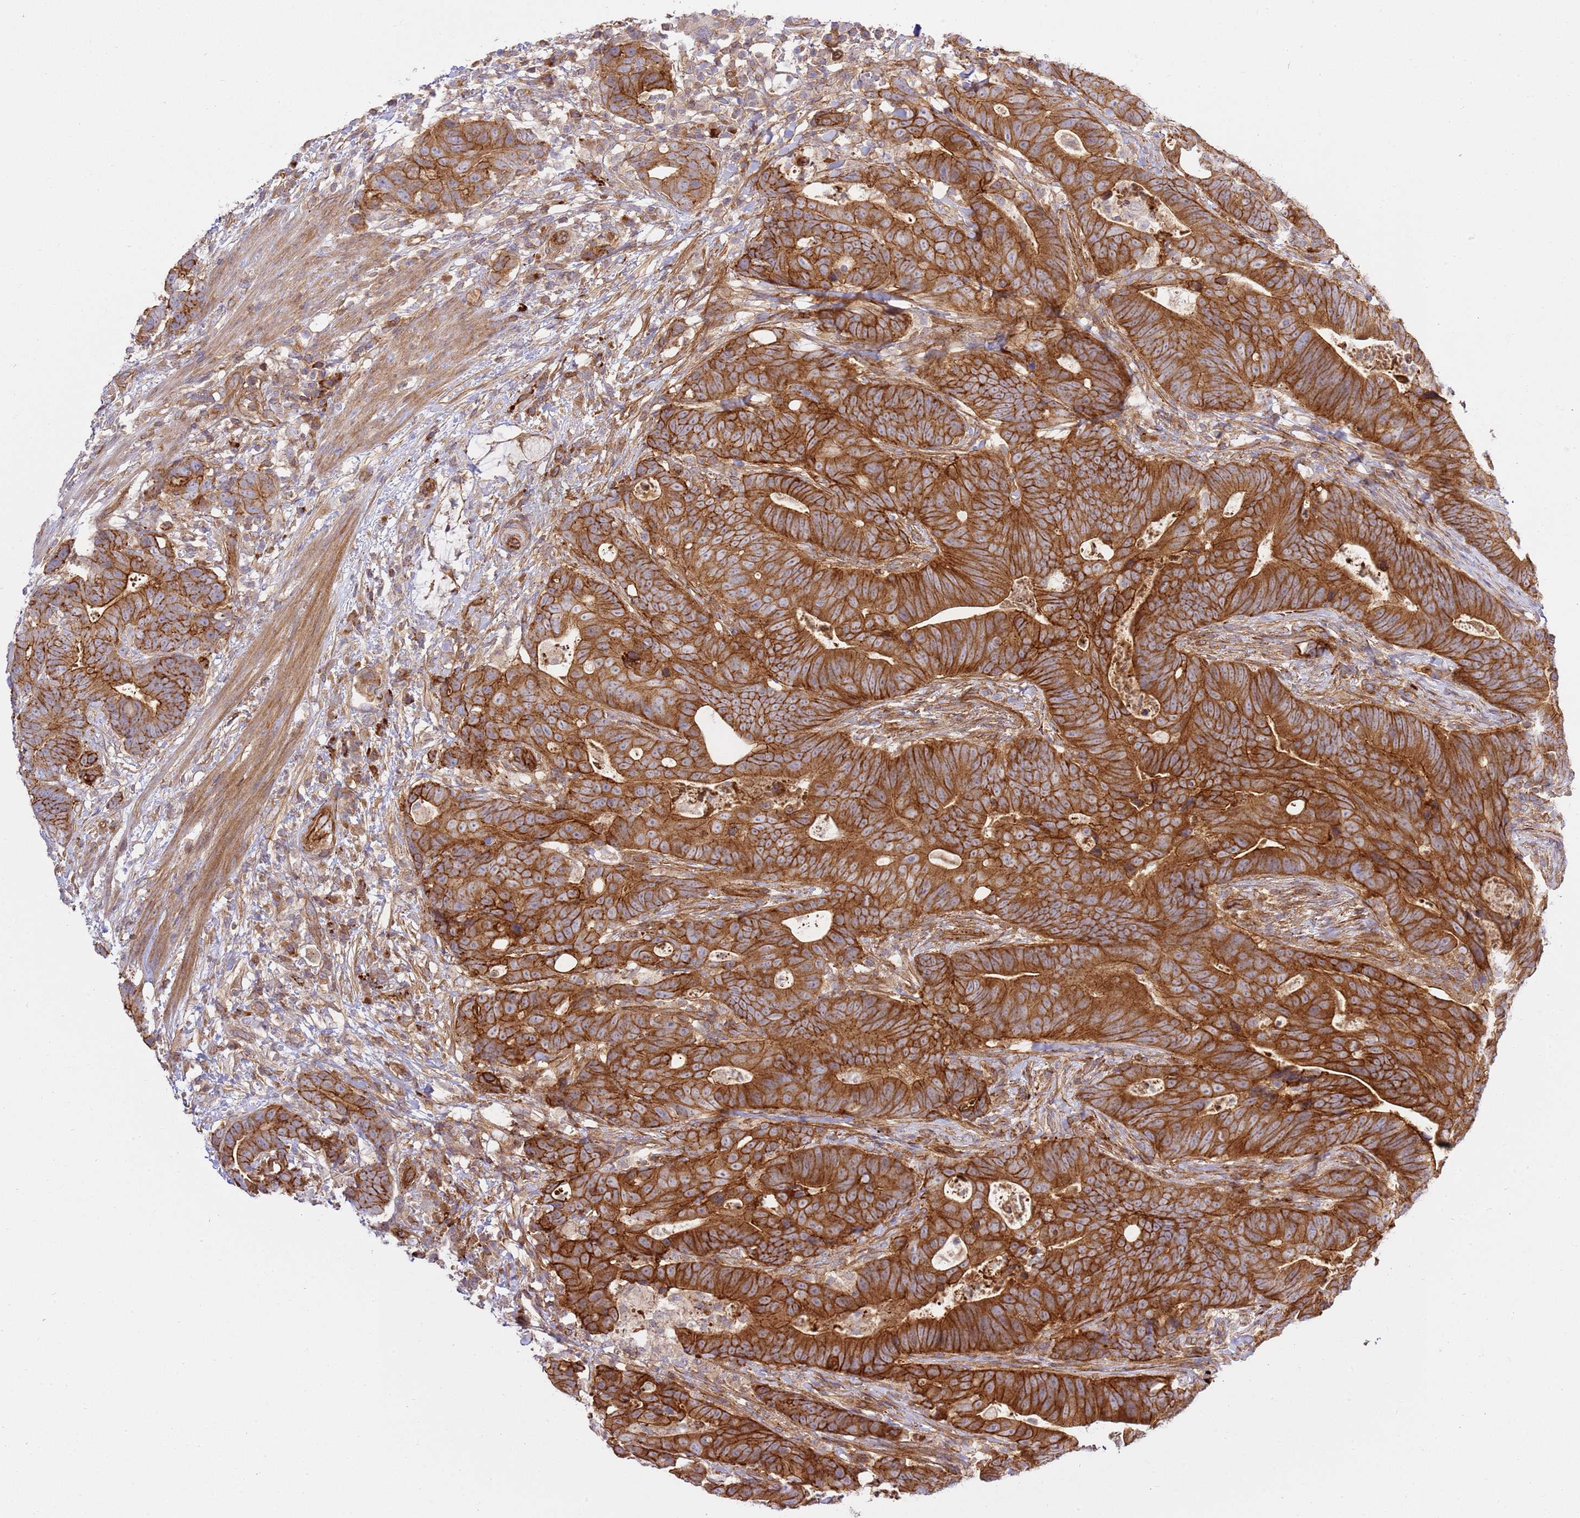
{"staining": {"intensity": "strong", "quantity": ">75%", "location": "cytoplasmic/membranous"}, "tissue": "colorectal cancer", "cell_type": "Tumor cells", "image_type": "cancer", "snomed": [{"axis": "morphology", "description": "Adenocarcinoma, NOS"}, {"axis": "topography", "description": "Colon"}], "caption": "A brown stain labels strong cytoplasmic/membranous positivity of a protein in human colorectal adenocarcinoma tumor cells.", "gene": "EFCAB8", "patient": {"sex": "female", "age": 82}}